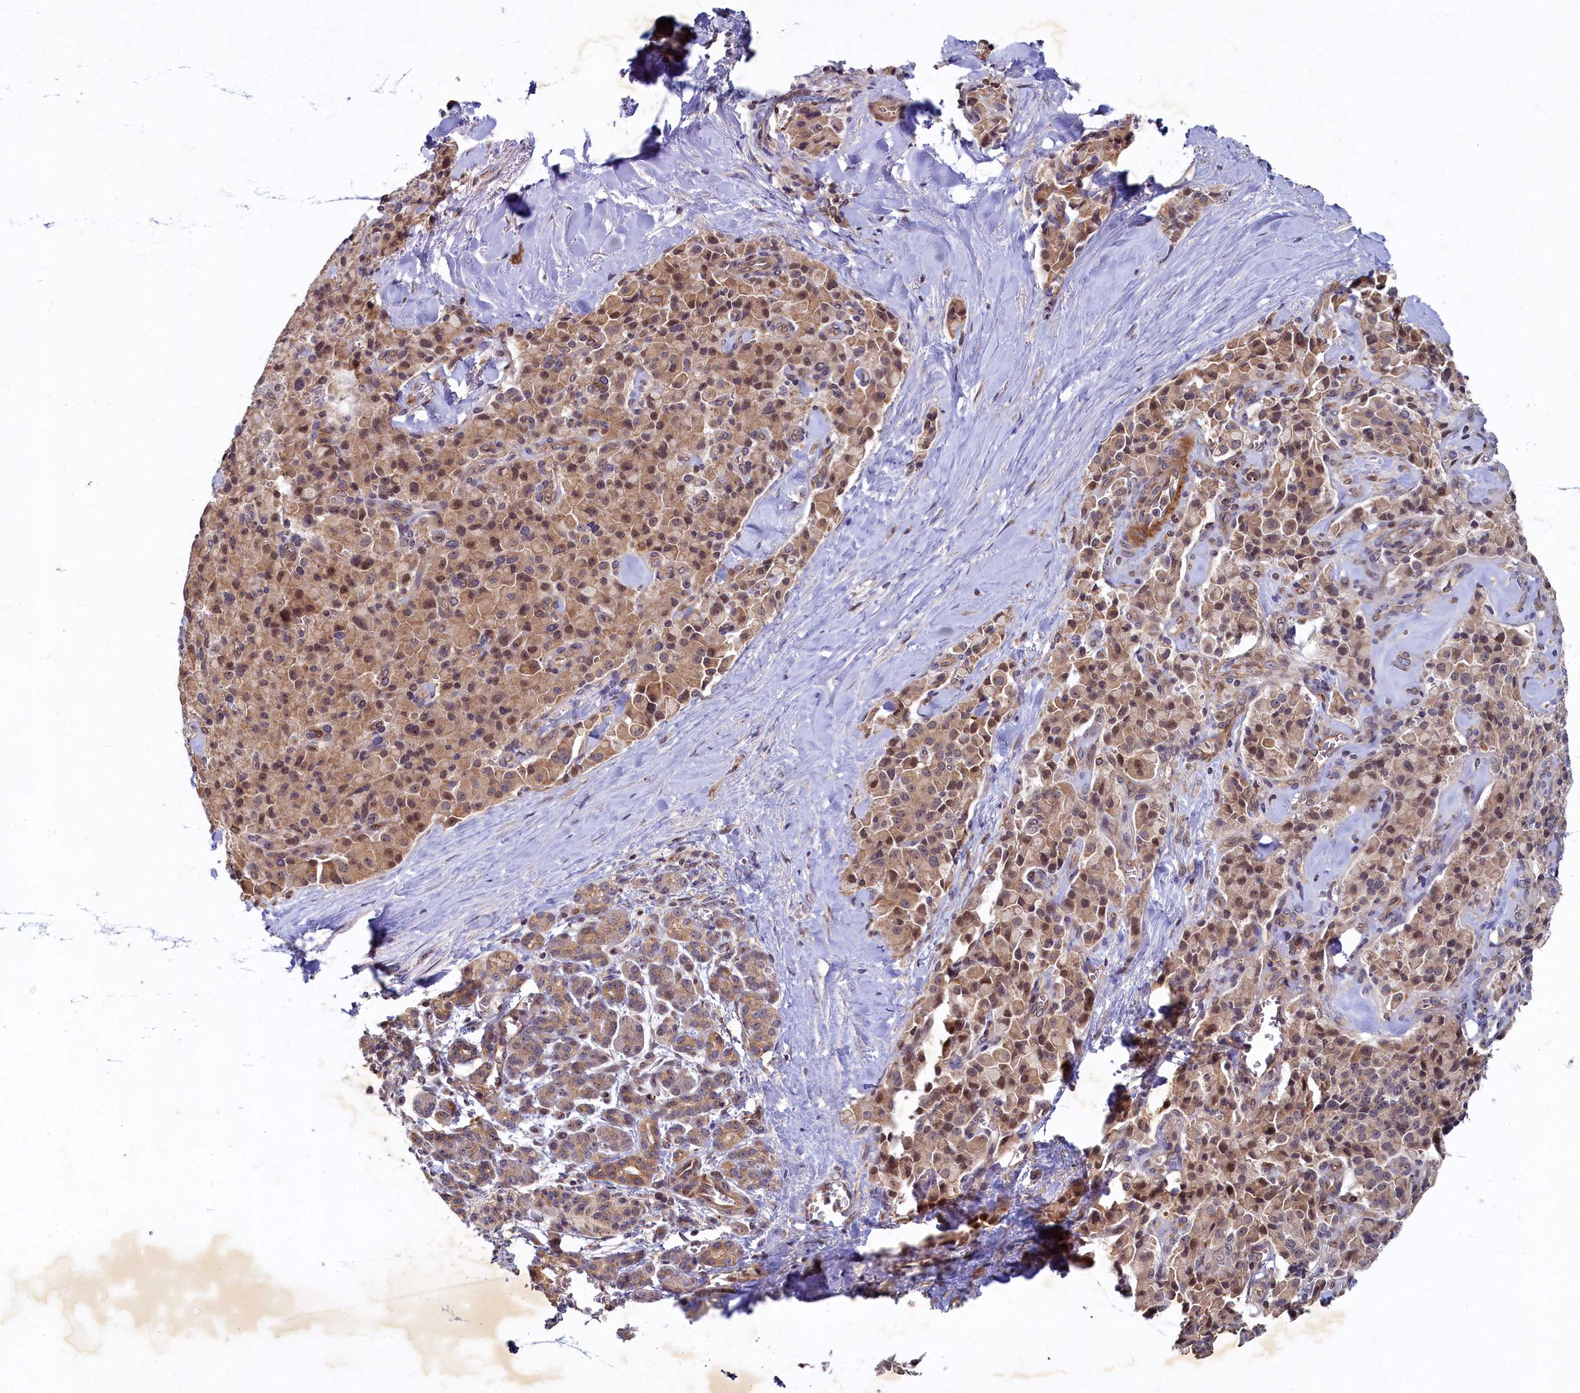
{"staining": {"intensity": "moderate", "quantity": ">75%", "location": "cytoplasmic/membranous,nuclear"}, "tissue": "pancreatic cancer", "cell_type": "Tumor cells", "image_type": "cancer", "snomed": [{"axis": "morphology", "description": "Adenocarcinoma, NOS"}, {"axis": "topography", "description": "Pancreas"}], "caption": "Protein expression analysis of pancreatic cancer shows moderate cytoplasmic/membranous and nuclear expression in about >75% of tumor cells.", "gene": "CEP20", "patient": {"sex": "male", "age": 65}}